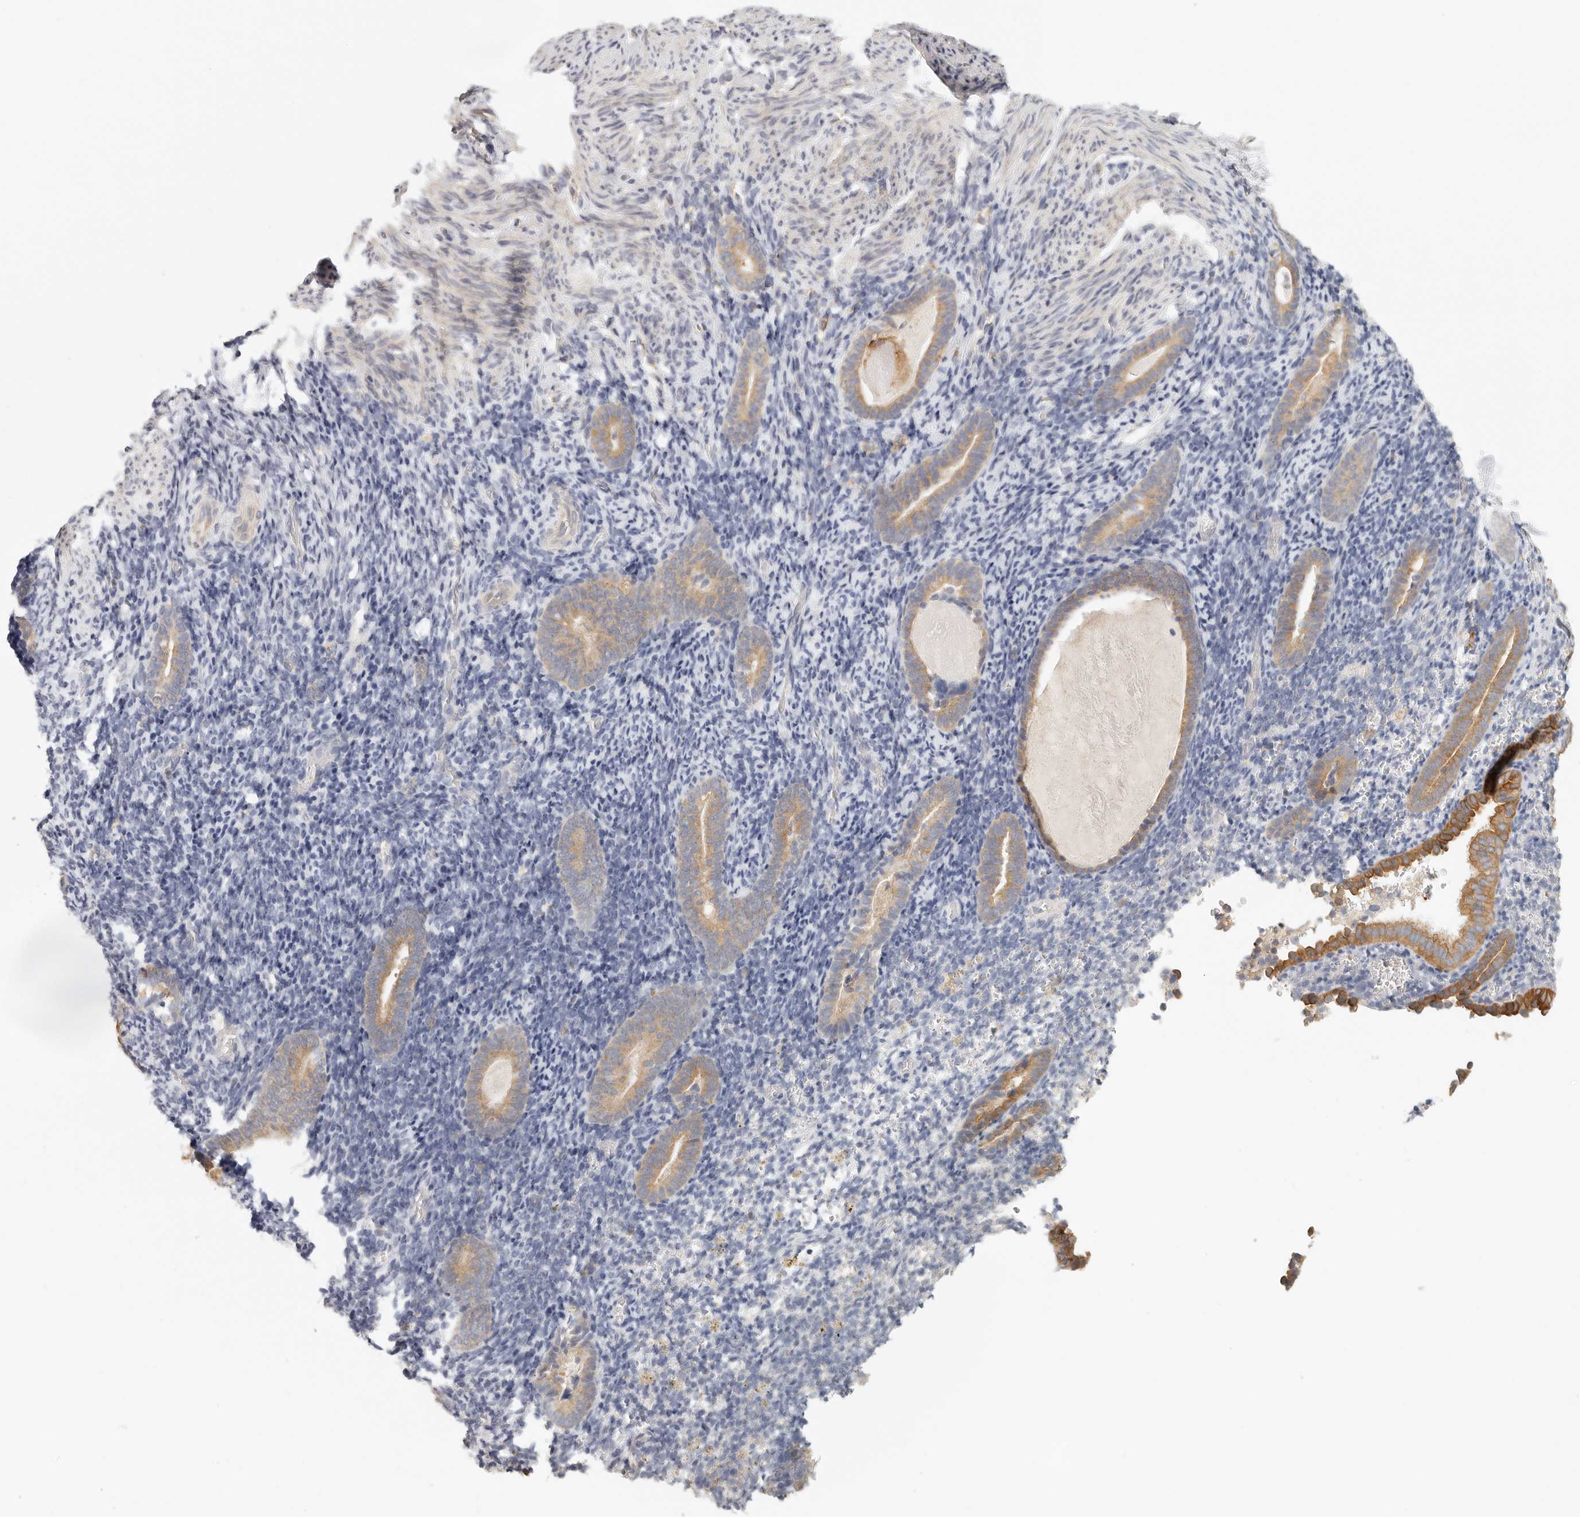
{"staining": {"intensity": "negative", "quantity": "none", "location": "none"}, "tissue": "endometrium", "cell_type": "Cells in endometrial stroma", "image_type": "normal", "snomed": [{"axis": "morphology", "description": "Normal tissue, NOS"}, {"axis": "topography", "description": "Endometrium"}], "caption": "DAB immunohistochemical staining of benign human endometrium demonstrates no significant positivity in cells in endometrial stroma. (Stains: DAB (3,3'-diaminobenzidine) immunohistochemistry (IHC) with hematoxylin counter stain, Microscopy: brightfield microscopy at high magnification).", "gene": "ANXA9", "patient": {"sex": "female", "age": 51}}